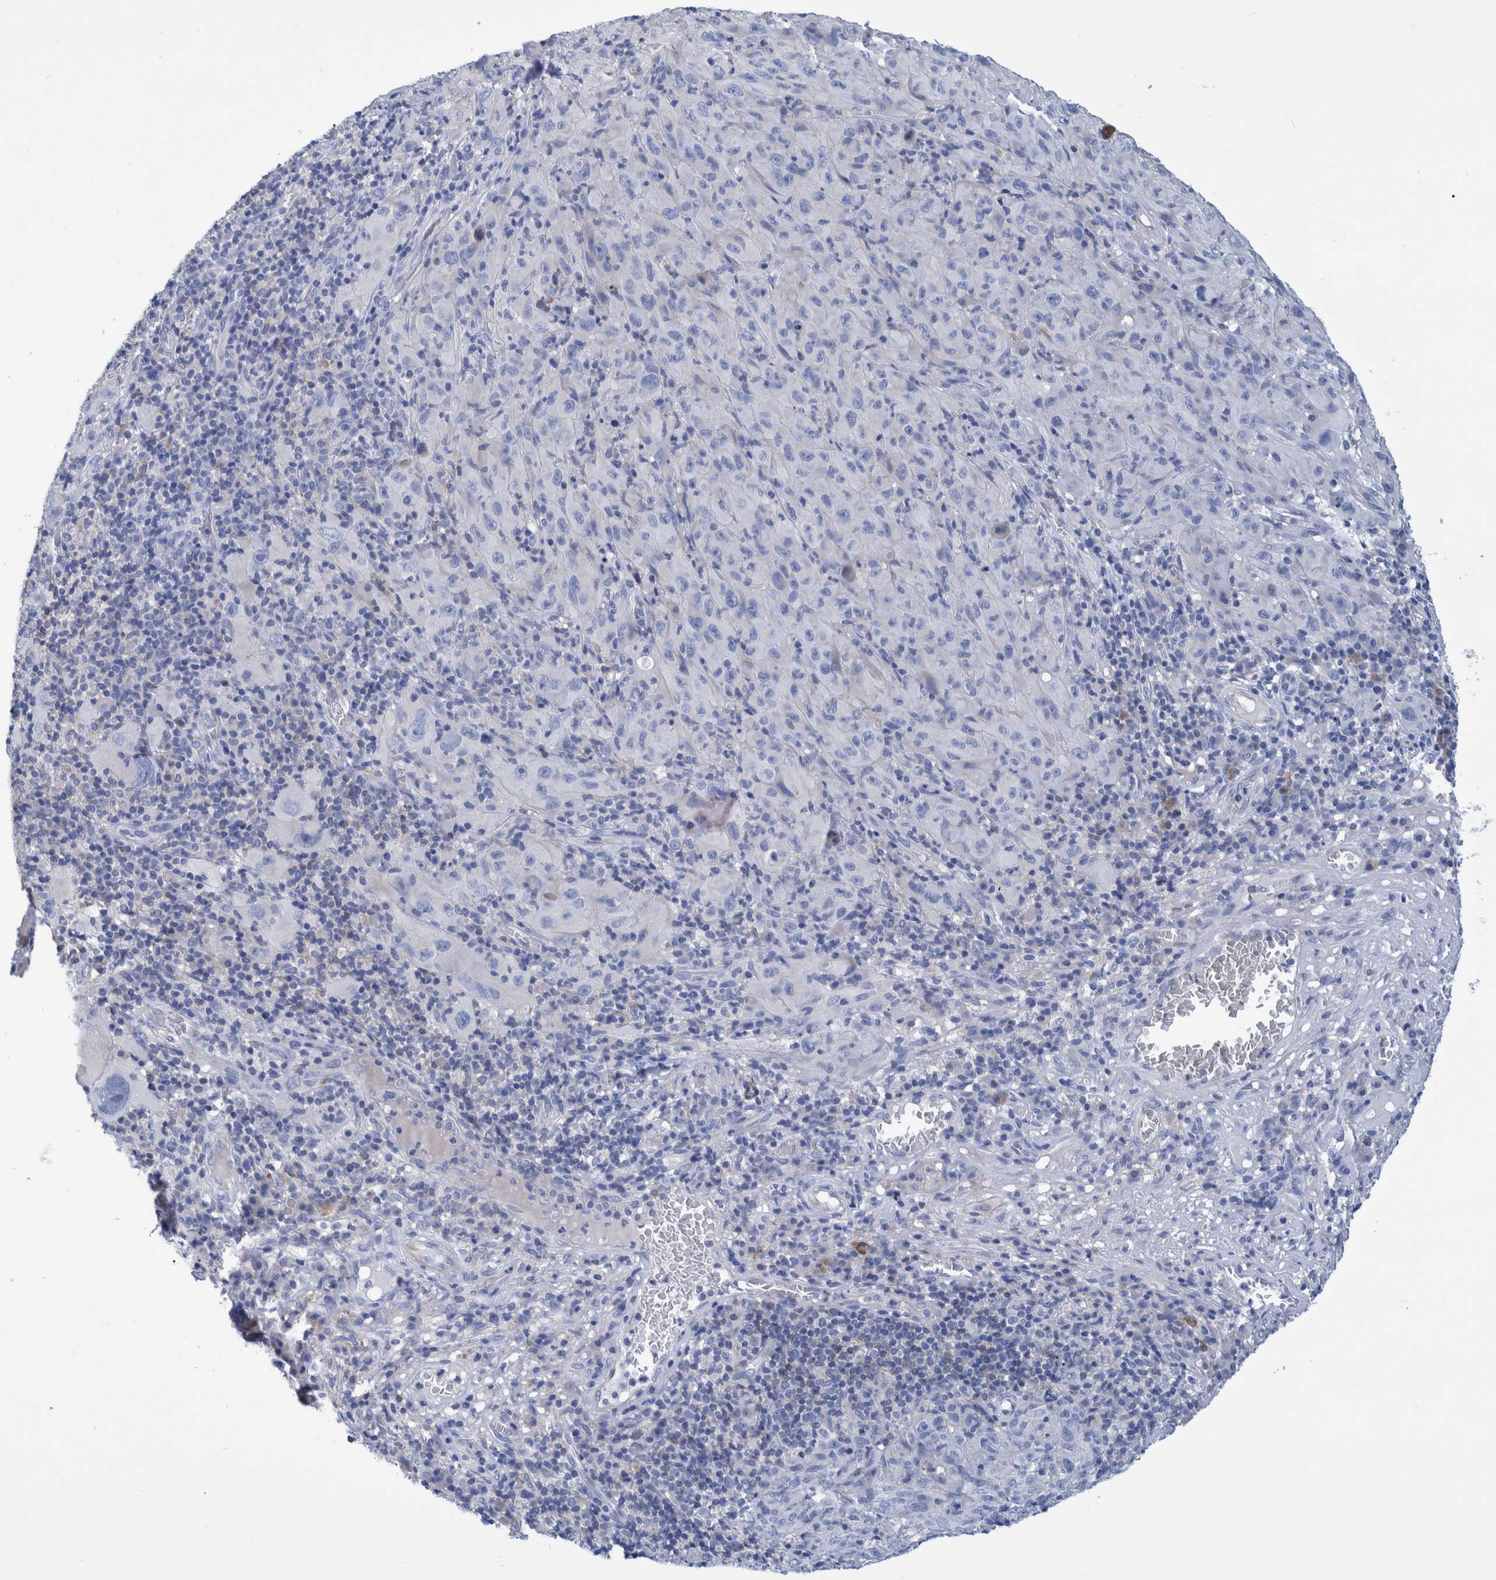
{"staining": {"intensity": "negative", "quantity": "none", "location": "none"}, "tissue": "melanoma", "cell_type": "Tumor cells", "image_type": "cancer", "snomed": [{"axis": "morphology", "description": "Malignant melanoma, NOS"}, {"axis": "topography", "description": "Skin of head"}], "caption": "The image shows no staining of tumor cells in melanoma.", "gene": "MKS1", "patient": {"sex": "male", "age": 96}}